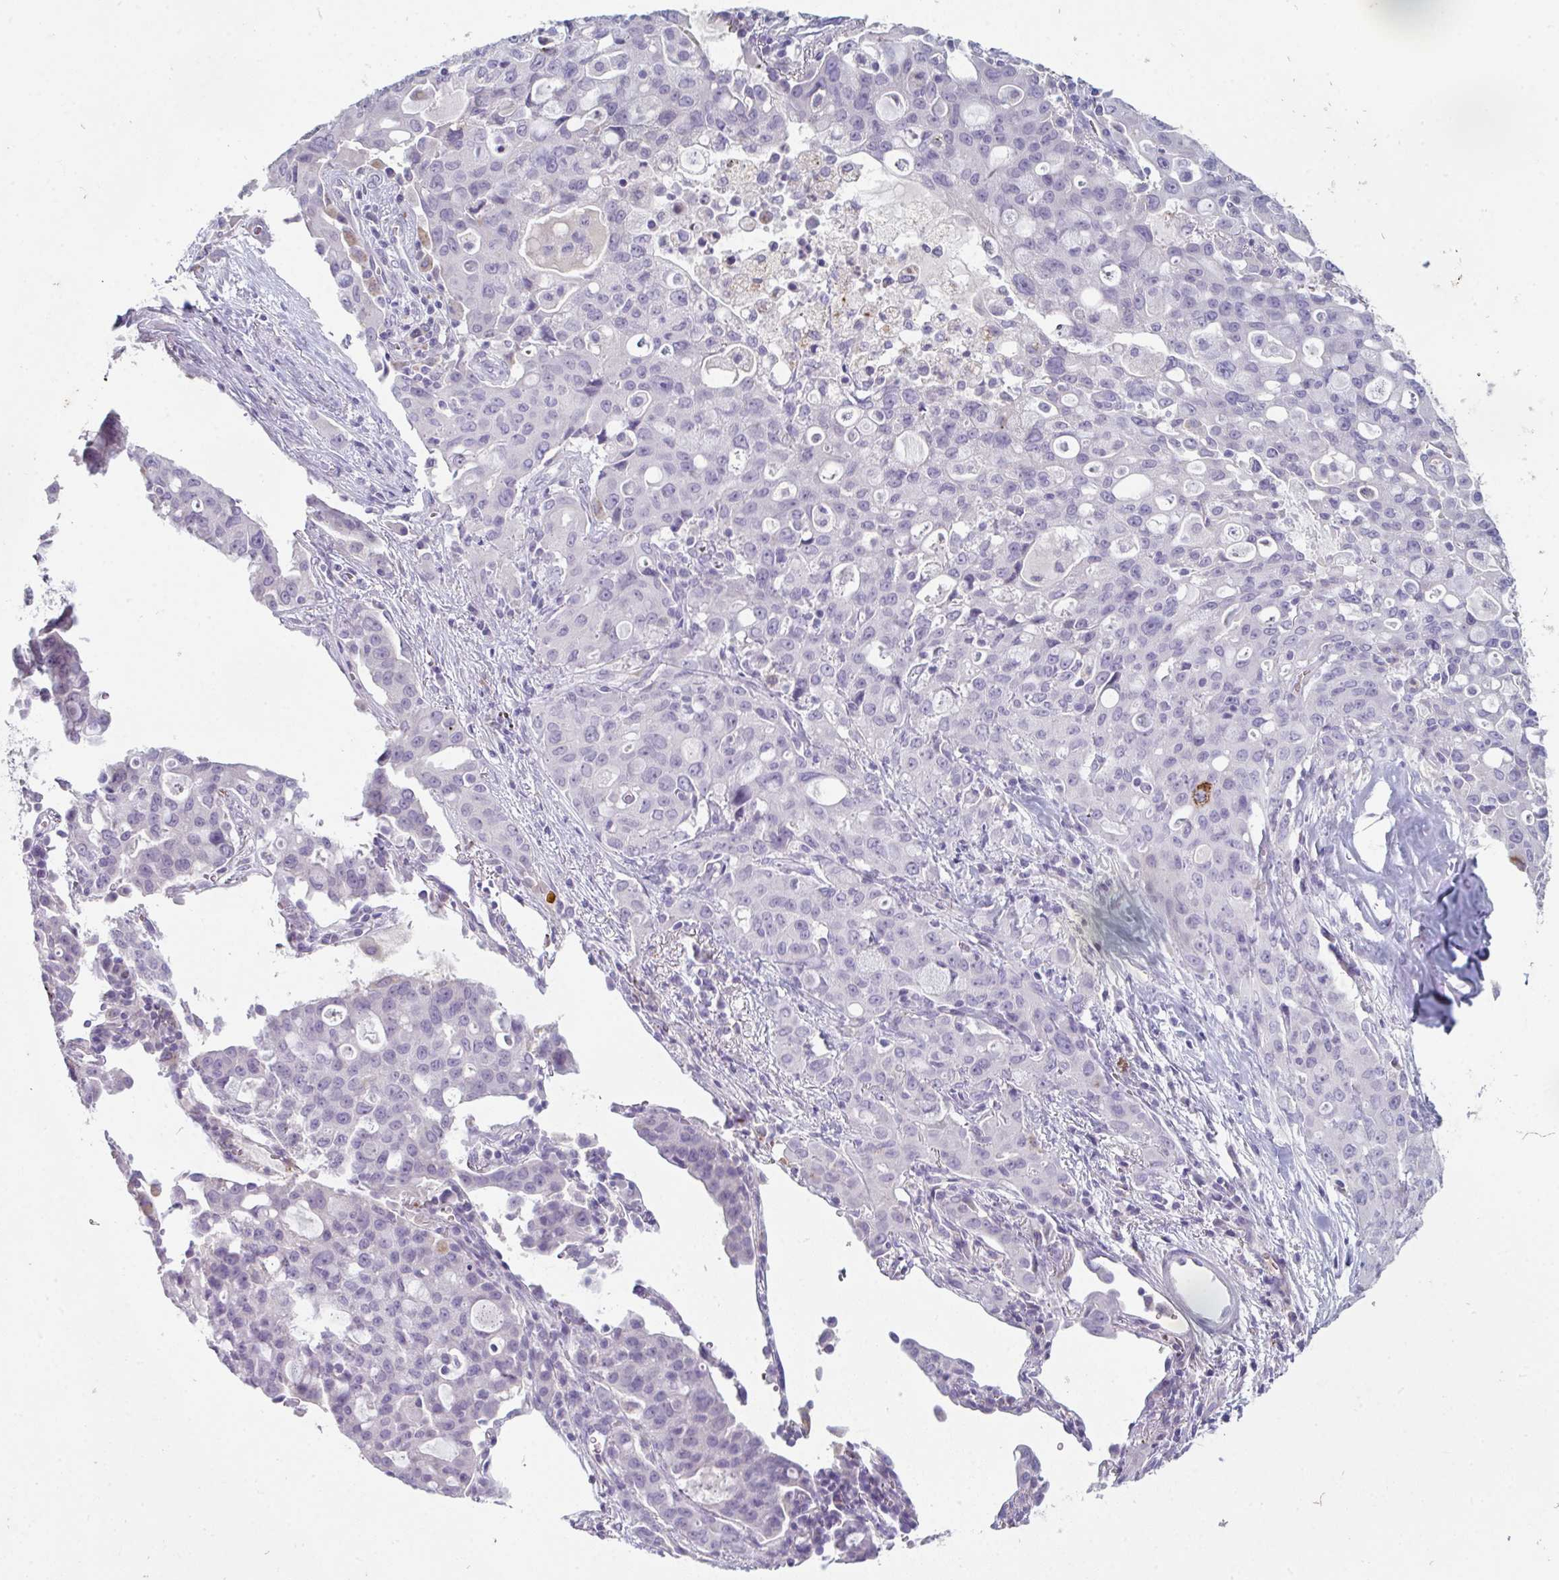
{"staining": {"intensity": "negative", "quantity": "none", "location": "none"}, "tissue": "lung cancer", "cell_type": "Tumor cells", "image_type": "cancer", "snomed": [{"axis": "morphology", "description": "Adenocarcinoma, NOS"}, {"axis": "topography", "description": "Lung"}], "caption": "IHC histopathology image of neoplastic tissue: lung adenocarcinoma stained with DAB (3,3'-diaminobenzidine) displays no significant protein expression in tumor cells.", "gene": "ADAM21", "patient": {"sex": "female", "age": 44}}